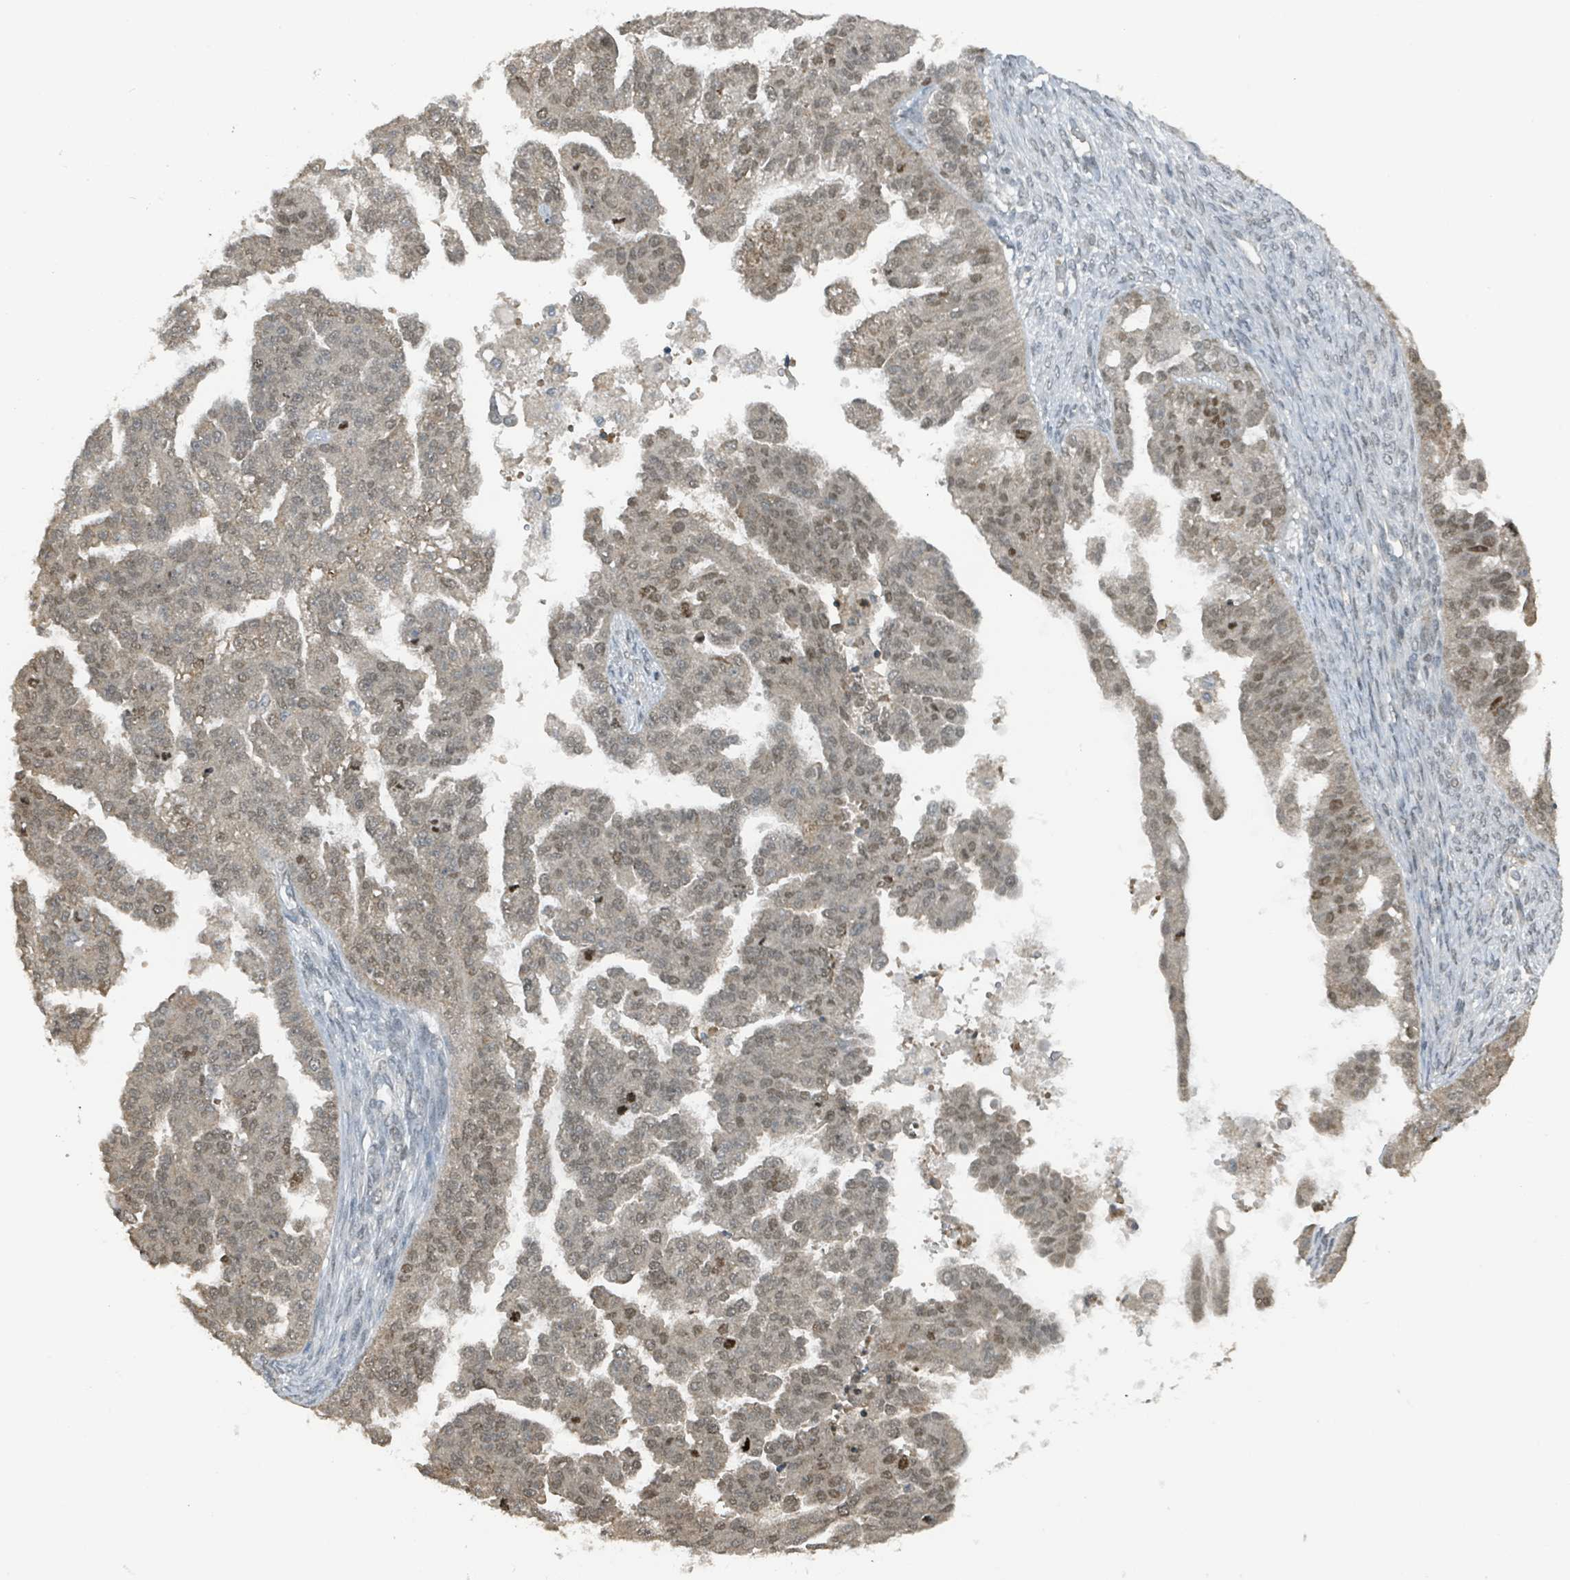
{"staining": {"intensity": "weak", "quantity": ">75%", "location": "nuclear"}, "tissue": "ovarian cancer", "cell_type": "Tumor cells", "image_type": "cancer", "snomed": [{"axis": "morphology", "description": "Cystadenocarcinoma, serous, NOS"}, {"axis": "topography", "description": "Ovary"}], "caption": "Ovarian cancer was stained to show a protein in brown. There is low levels of weak nuclear expression in approximately >75% of tumor cells. The staining was performed using DAB, with brown indicating positive protein expression. Nuclei are stained blue with hematoxylin.", "gene": "PHIP", "patient": {"sex": "female", "age": 58}}